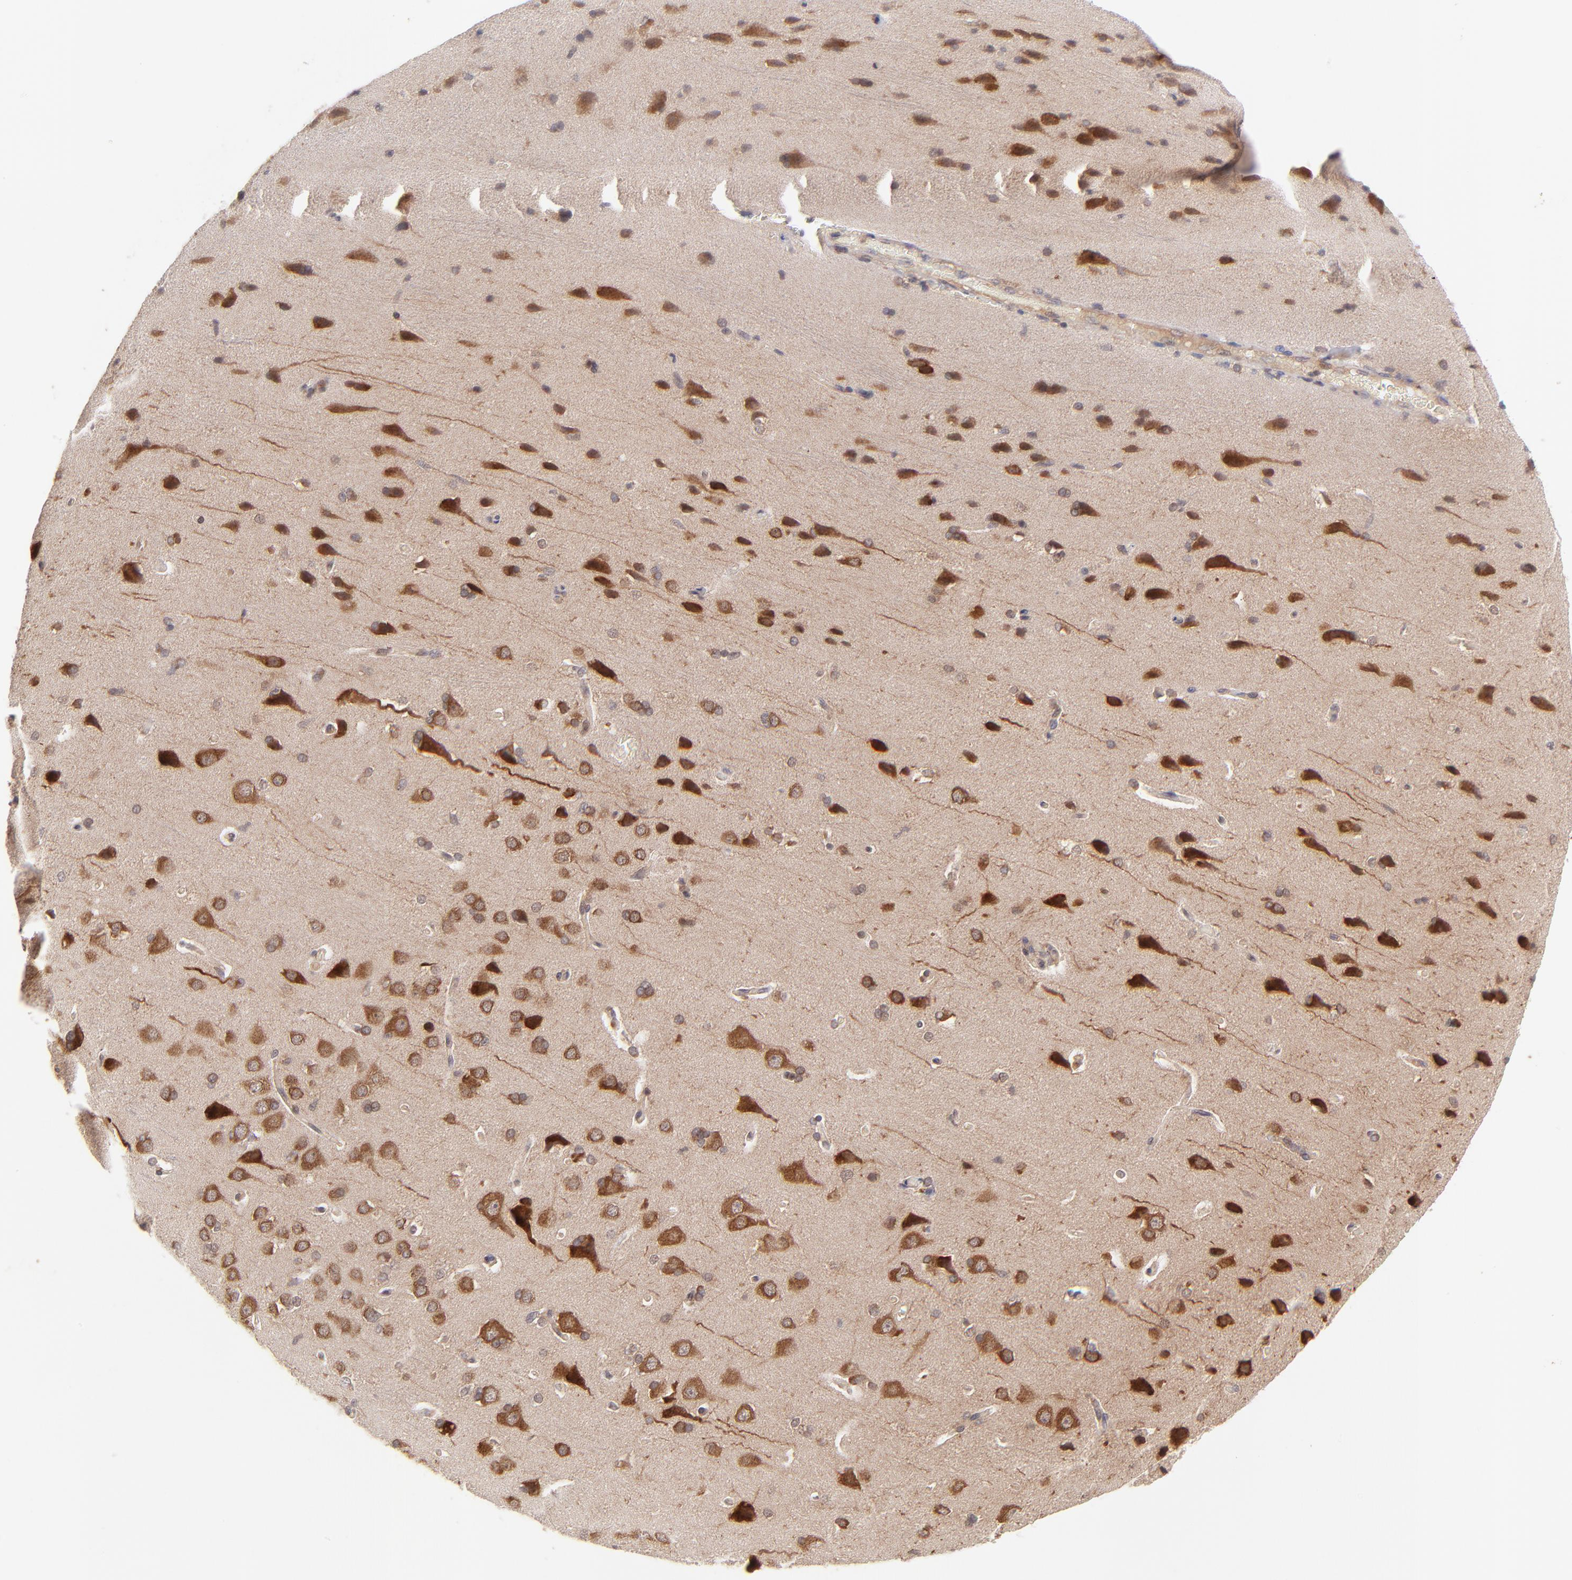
{"staining": {"intensity": "negative", "quantity": "none", "location": "none"}, "tissue": "cerebral cortex", "cell_type": "Endothelial cells", "image_type": "normal", "snomed": [{"axis": "morphology", "description": "Normal tissue, NOS"}, {"axis": "topography", "description": "Cerebral cortex"}], "caption": "This micrograph is of benign cerebral cortex stained with immunohistochemistry to label a protein in brown with the nuclei are counter-stained blue. There is no positivity in endothelial cells.", "gene": "TNRC6B", "patient": {"sex": "male", "age": 62}}